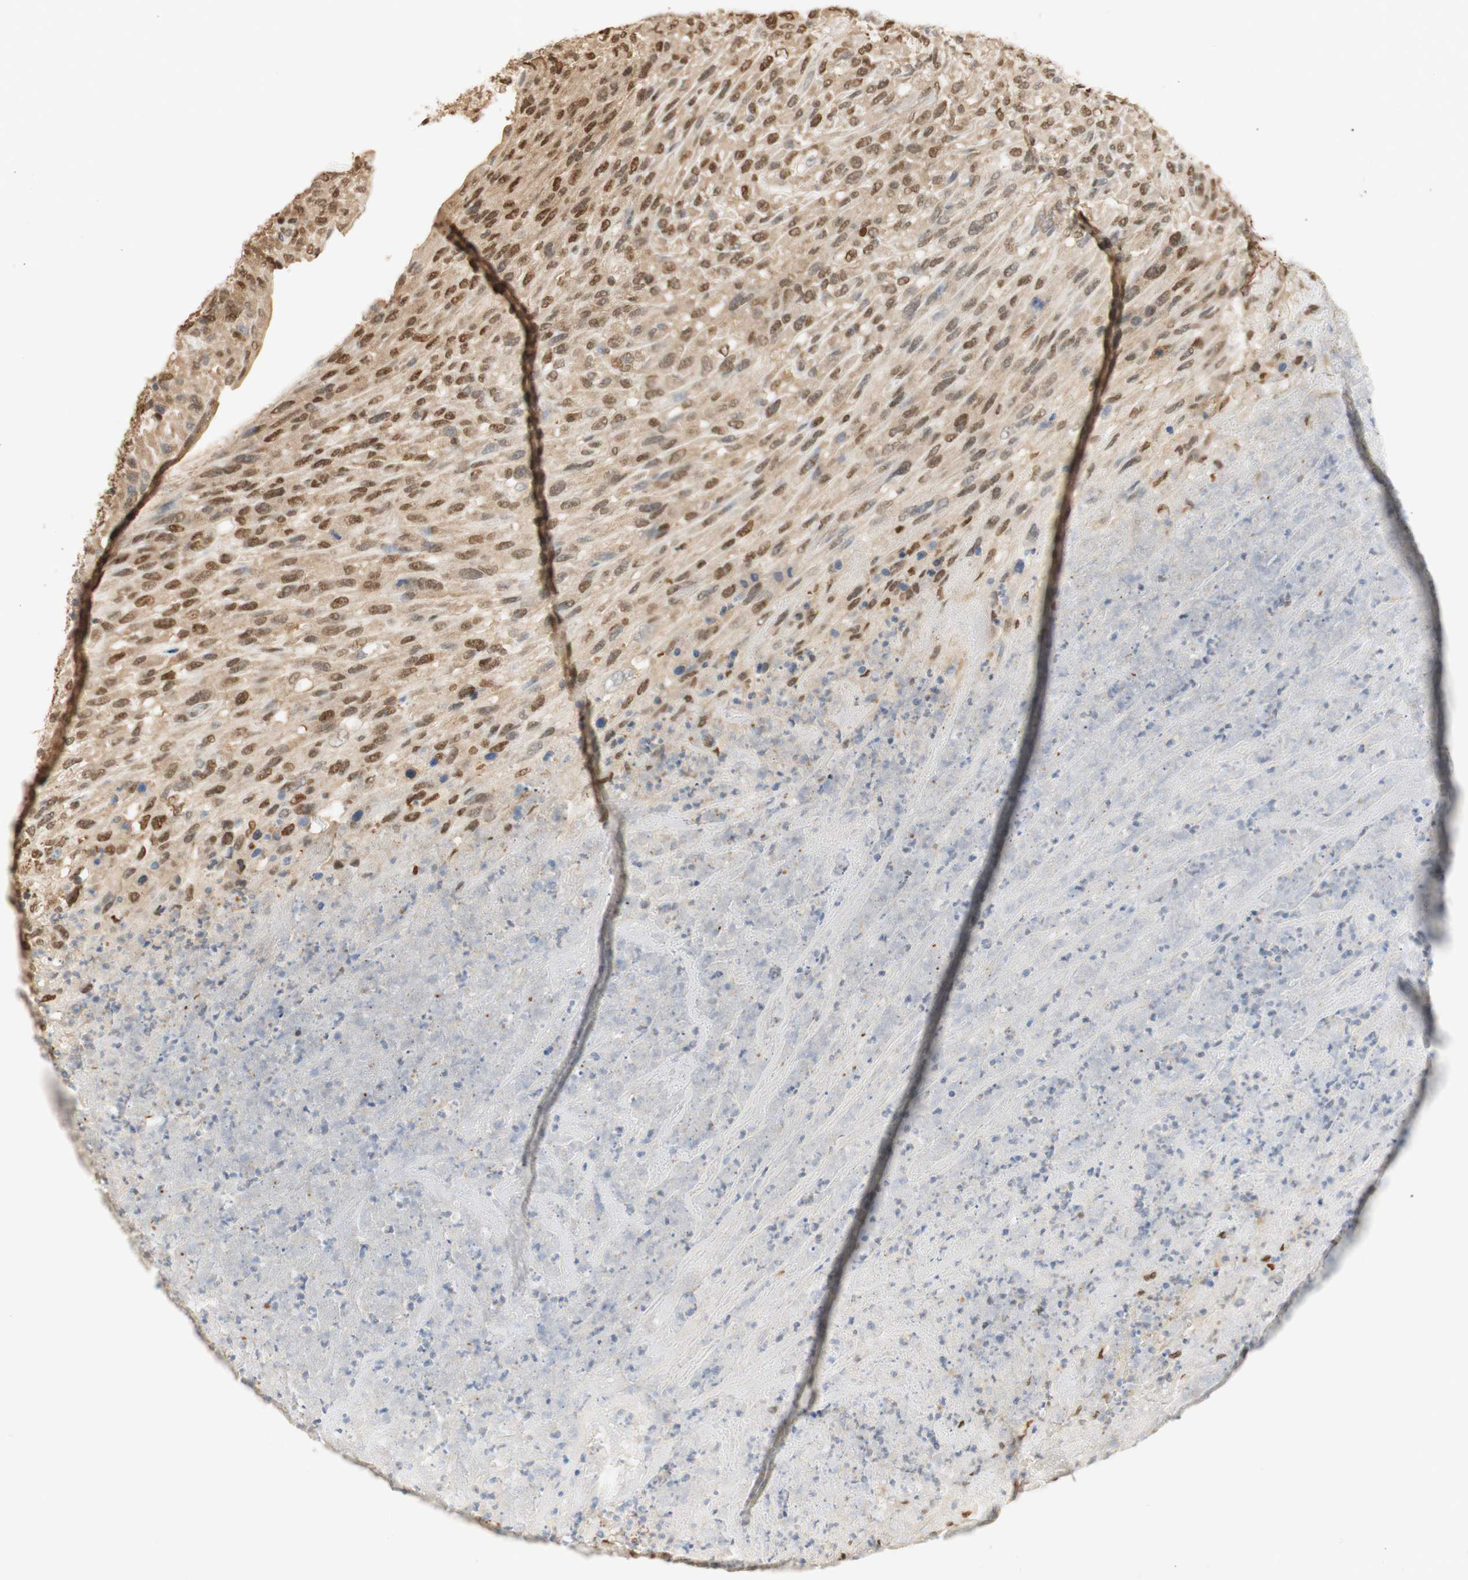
{"staining": {"intensity": "moderate", "quantity": ">75%", "location": "cytoplasmic/membranous,nuclear"}, "tissue": "urothelial cancer", "cell_type": "Tumor cells", "image_type": "cancer", "snomed": [{"axis": "morphology", "description": "Urothelial carcinoma, High grade"}, {"axis": "topography", "description": "Urinary bladder"}], "caption": "Urothelial cancer stained with a brown dye shows moderate cytoplasmic/membranous and nuclear positive expression in about >75% of tumor cells.", "gene": "NAP1L4", "patient": {"sex": "male", "age": 66}}